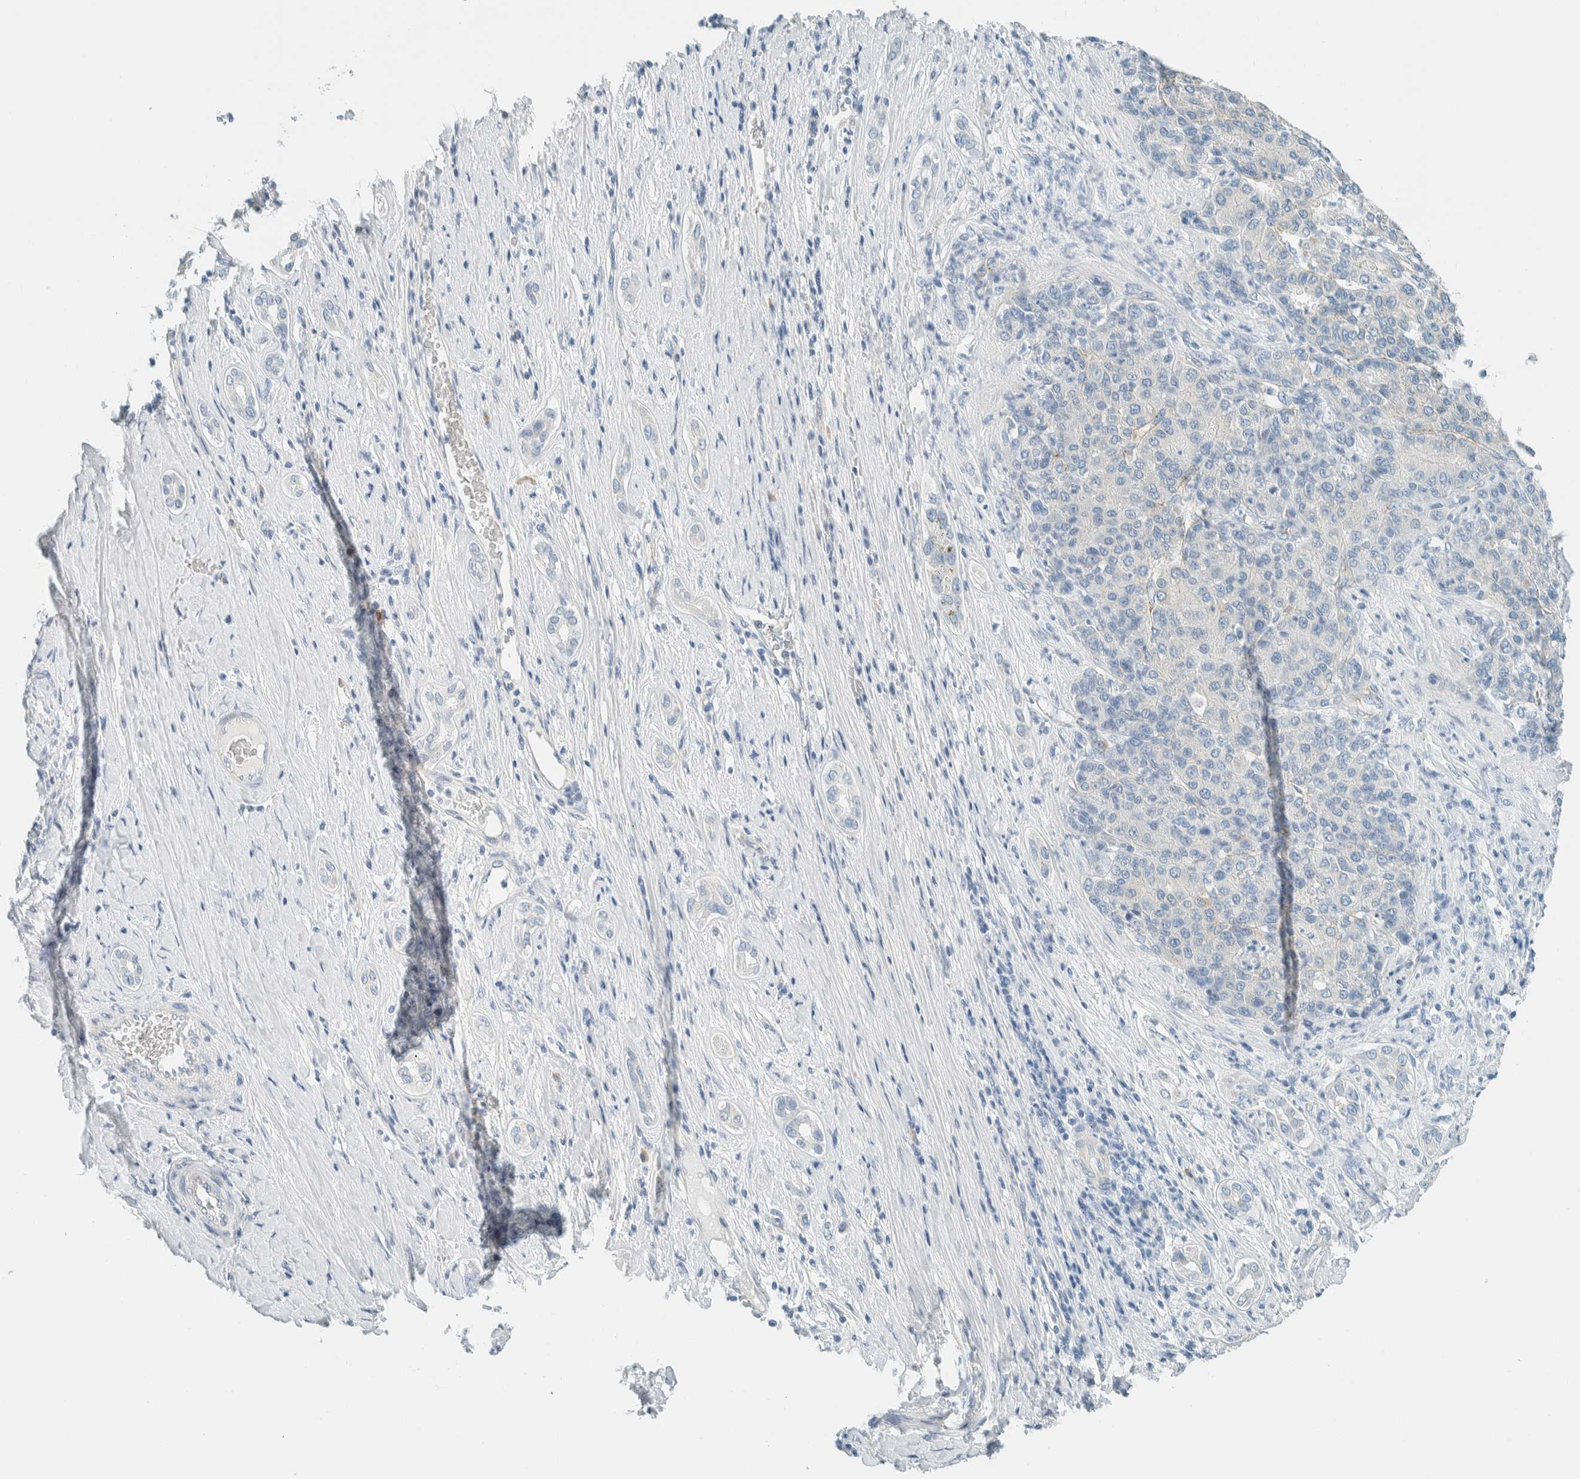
{"staining": {"intensity": "negative", "quantity": "none", "location": "none"}, "tissue": "liver cancer", "cell_type": "Tumor cells", "image_type": "cancer", "snomed": [{"axis": "morphology", "description": "Carcinoma, Hepatocellular, NOS"}, {"axis": "topography", "description": "Liver"}], "caption": "Liver cancer (hepatocellular carcinoma) was stained to show a protein in brown. There is no significant positivity in tumor cells. The staining is performed using DAB brown chromogen with nuclei counter-stained in using hematoxylin.", "gene": "SLFN12", "patient": {"sex": "male", "age": 65}}